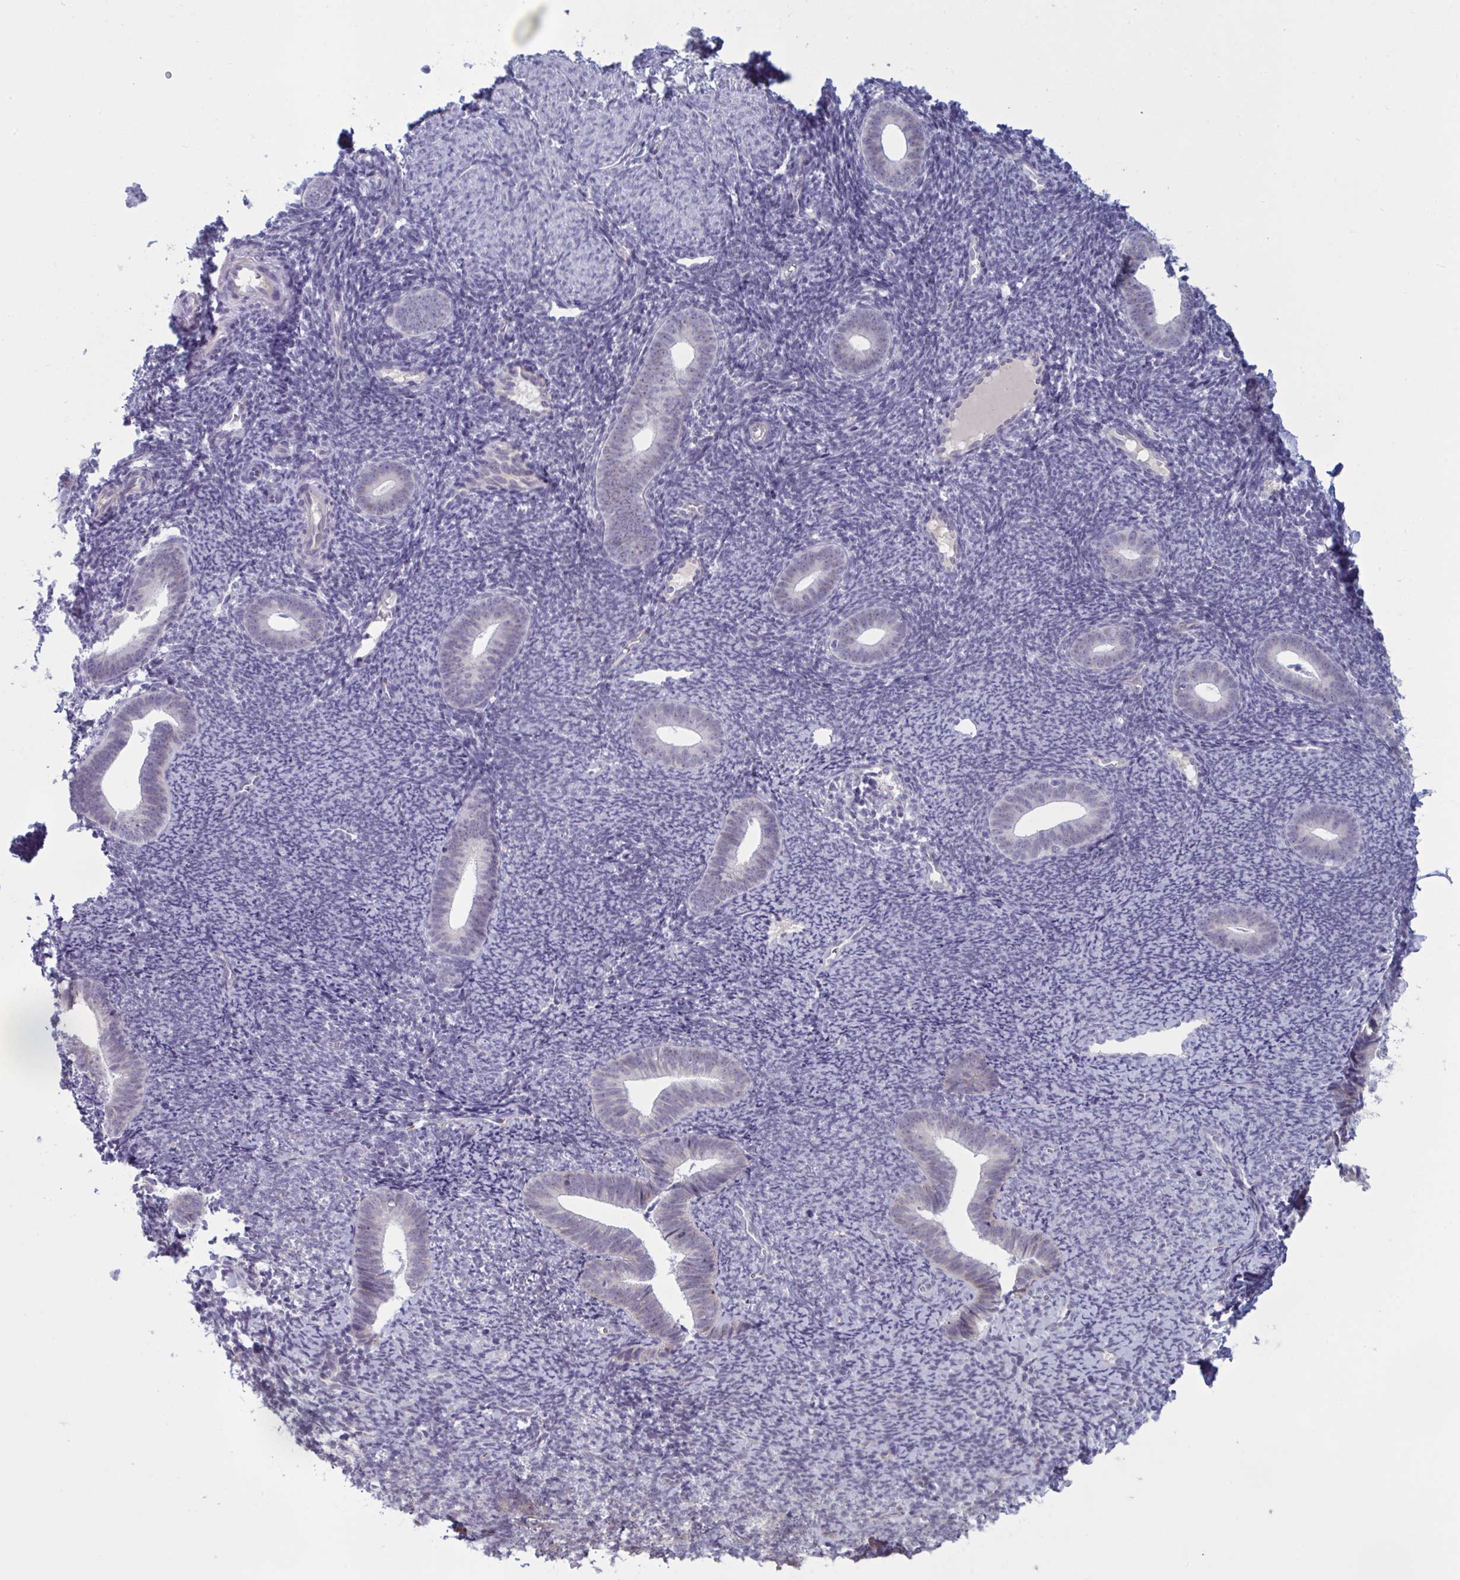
{"staining": {"intensity": "negative", "quantity": "none", "location": "none"}, "tissue": "endometrium", "cell_type": "Cells in endometrial stroma", "image_type": "normal", "snomed": [{"axis": "morphology", "description": "Normal tissue, NOS"}, {"axis": "topography", "description": "Endometrium"}], "caption": "A micrograph of human endometrium is negative for staining in cells in endometrial stroma. Brightfield microscopy of IHC stained with DAB (brown) and hematoxylin (blue), captured at high magnification.", "gene": "OR1L3", "patient": {"sex": "female", "age": 39}}